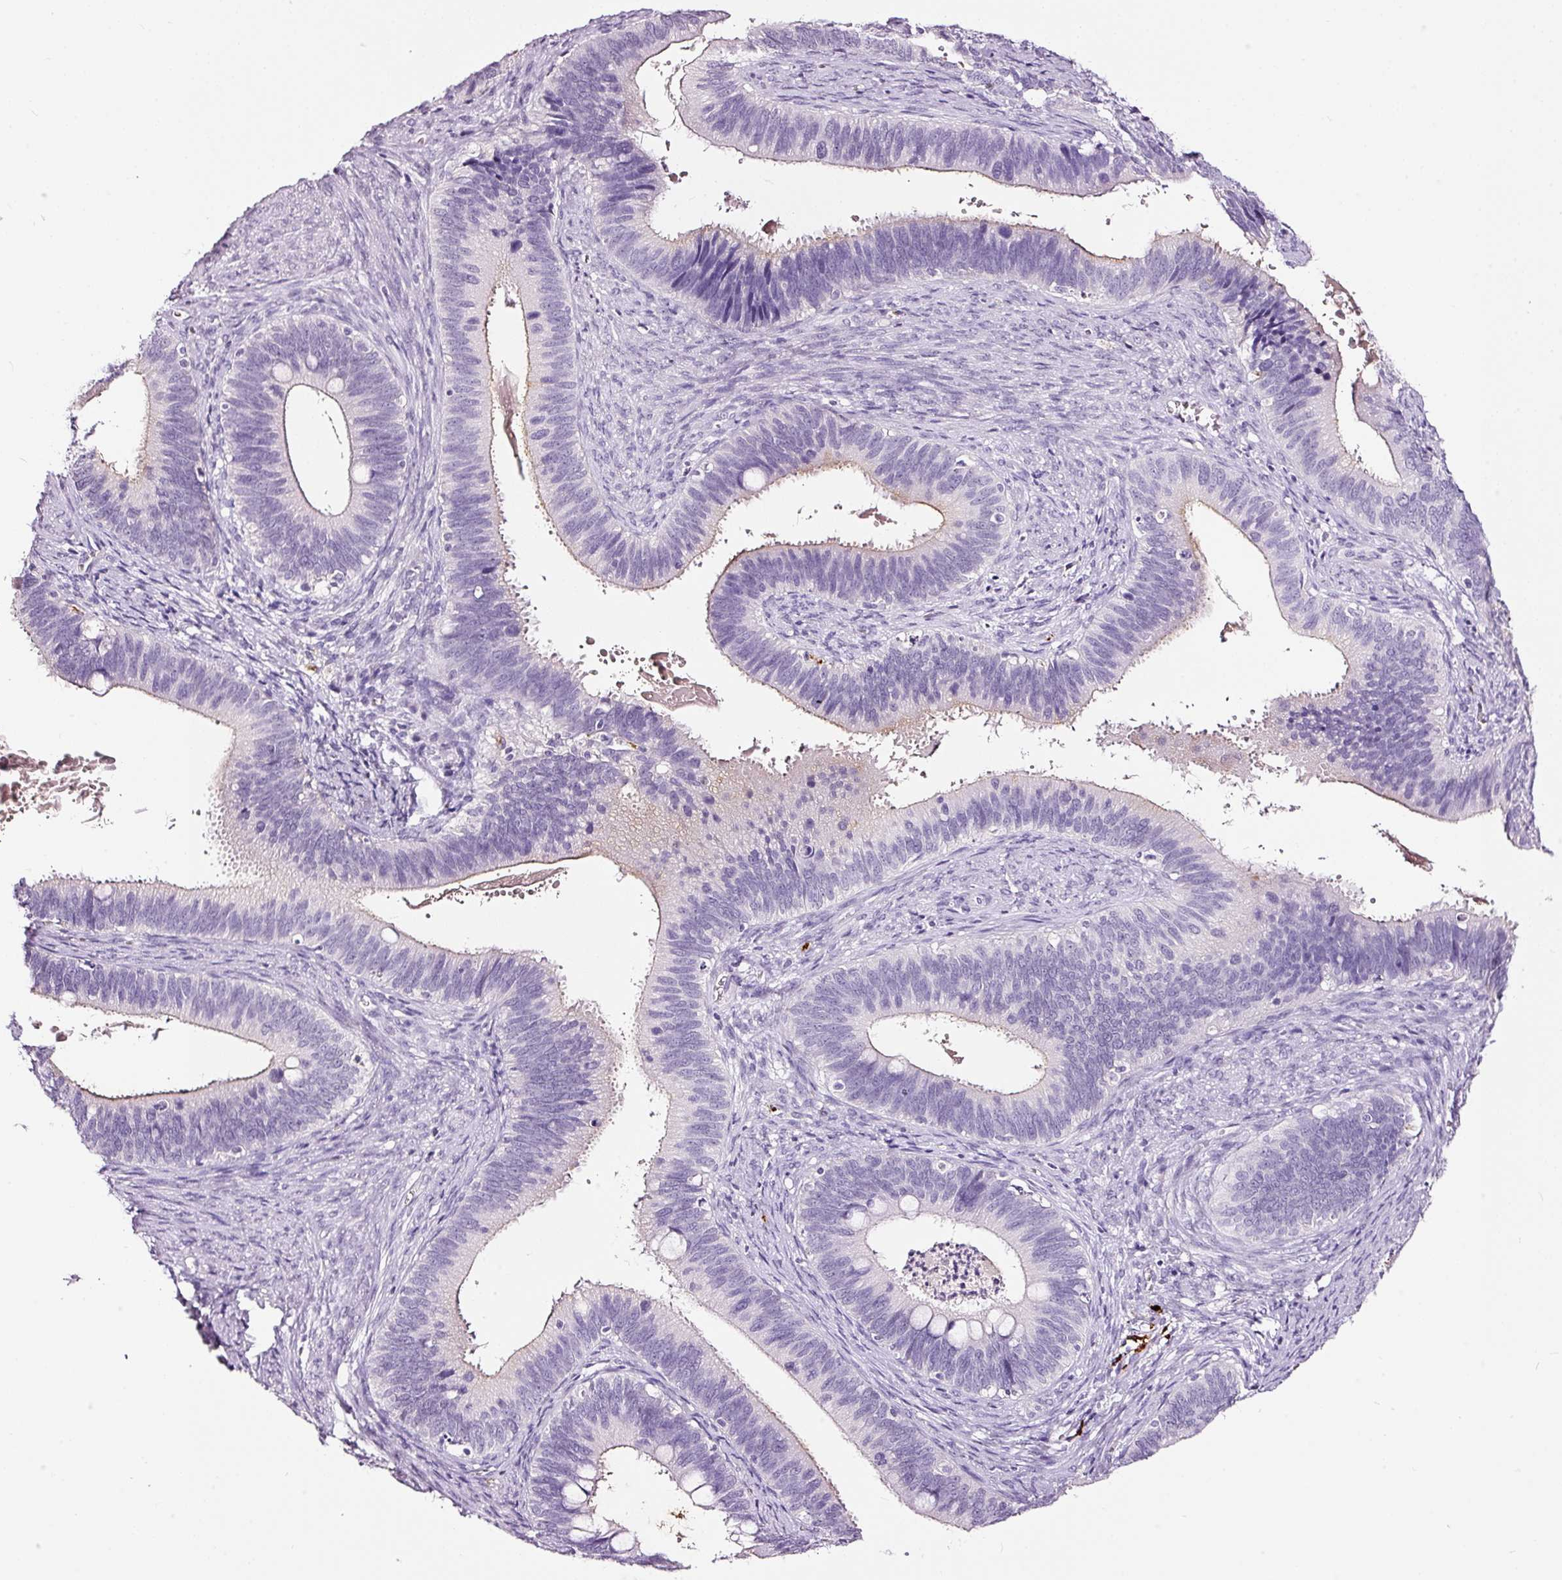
{"staining": {"intensity": "weak", "quantity": "25%-75%", "location": "cytoplasmic/membranous"}, "tissue": "cervical cancer", "cell_type": "Tumor cells", "image_type": "cancer", "snomed": [{"axis": "morphology", "description": "Adenocarcinoma, NOS"}, {"axis": "topography", "description": "Cervix"}], "caption": "Cervical adenocarcinoma stained with a protein marker shows weak staining in tumor cells.", "gene": "LAMP3", "patient": {"sex": "female", "age": 42}}